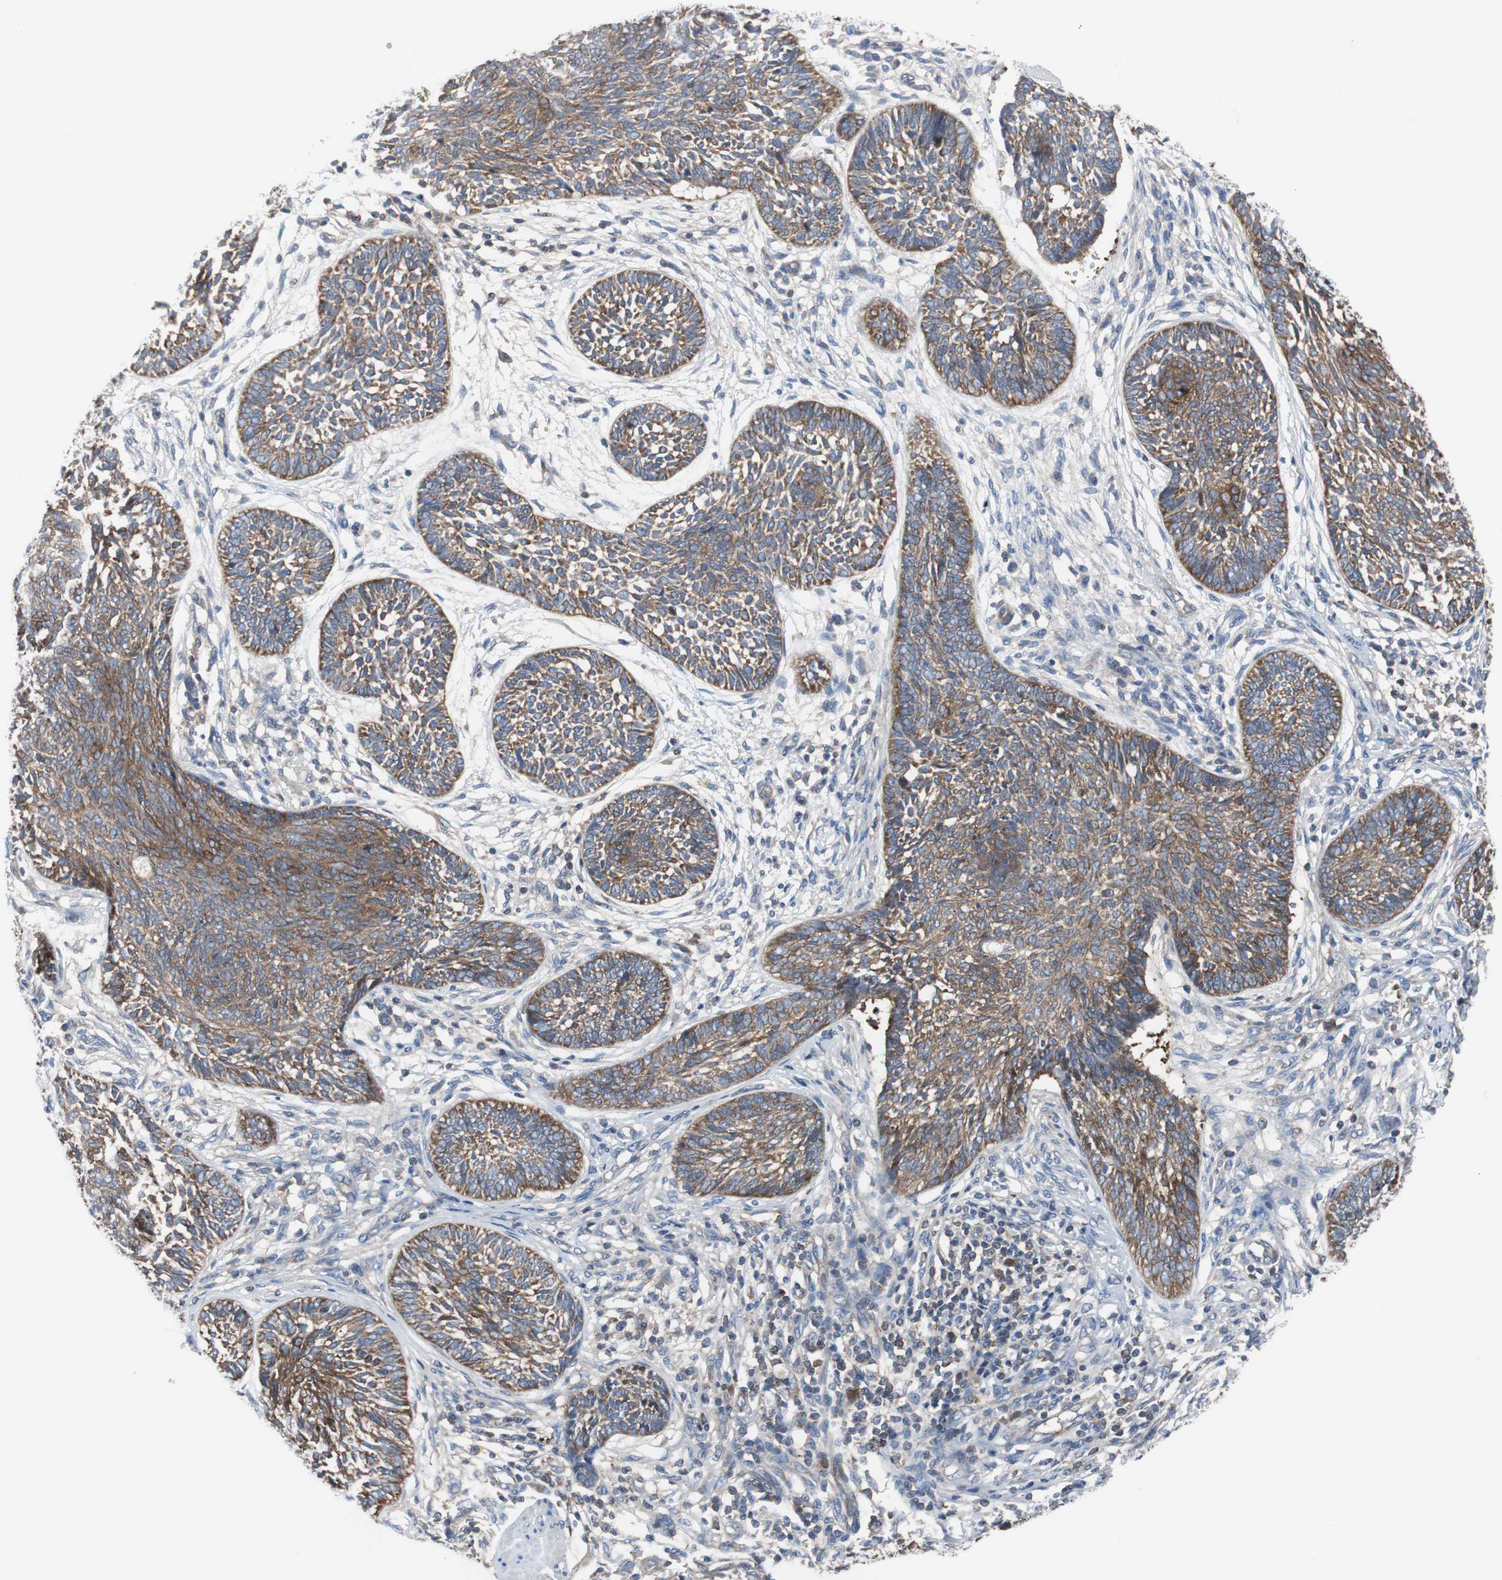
{"staining": {"intensity": "strong", "quantity": ">75%", "location": "cytoplasmic/membranous"}, "tissue": "skin cancer", "cell_type": "Tumor cells", "image_type": "cancer", "snomed": [{"axis": "morphology", "description": "Papilloma, NOS"}, {"axis": "morphology", "description": "Basal cell carcinoma"}, {"axis": "topography", "description": "Skin"}], "caption": "A brown stain highlights strong cytoplasmic/membranous positivity of a protein in human skin cancer tumor cells. (DAB (3,3'-diaminobenzidine) = brown stain, brightfield microscopy at high magnification).", "gene": "BRAF", "patient": {"sex": "male", "age": 87}}